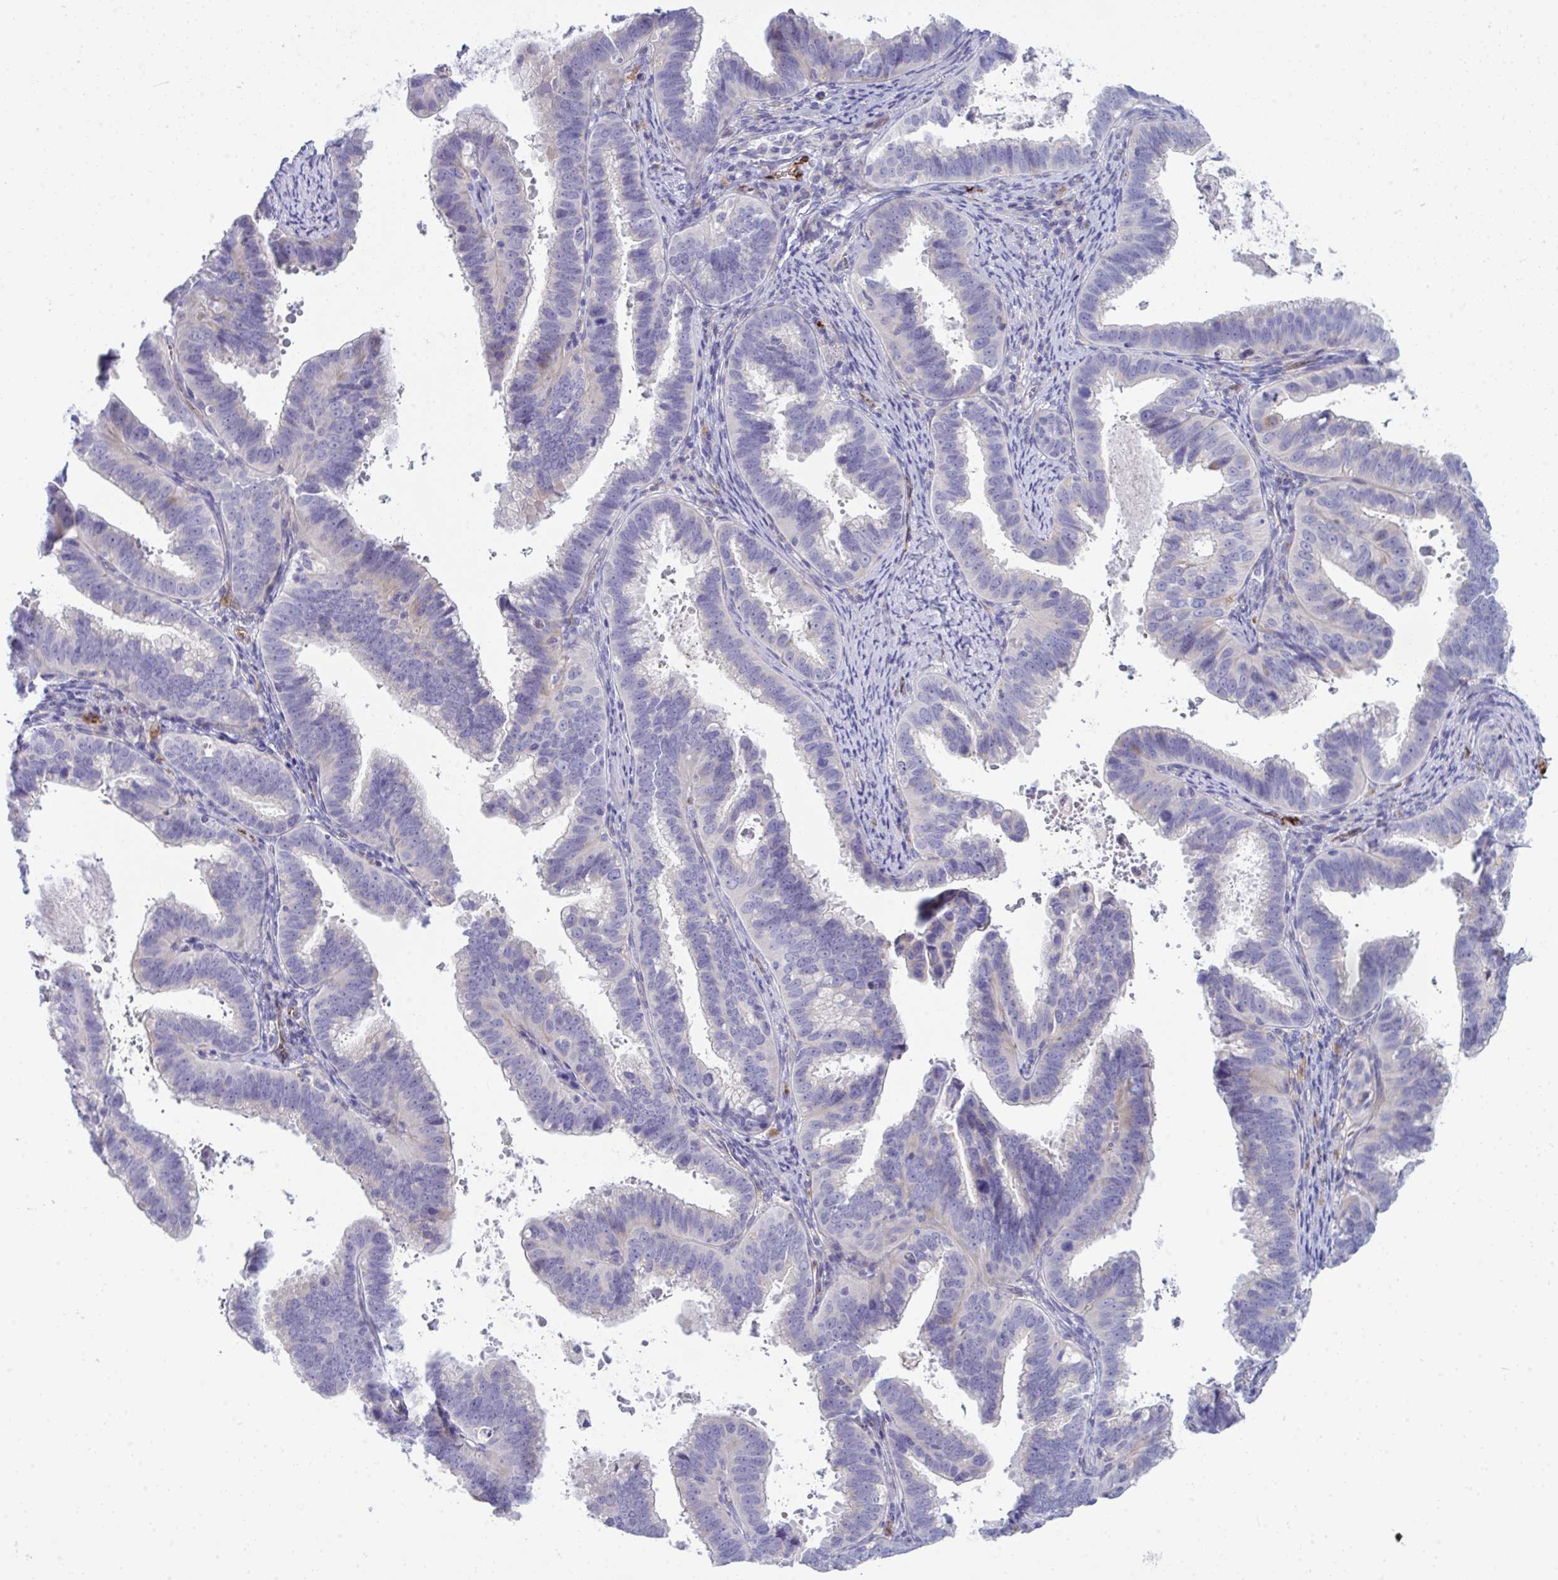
{"staining": {"intensity": "negative", "quantity": "none", "location": "none"}, "tissue": "cervical cancer", "cell_type": "Tumor cells", "image_type": "cancer", "snomed": [{"axis": "morphology", "description": "Adenocarcinoma, NOS"}, {"axis": "topography", "description": "Cervix"}], "caption": "High power microscopy image of an IHC image of cervical adenocarcinoma, revealing no significant expression in tumor cells. Nuclei are stained in blue.", "gene": "TOR1AIP2", "patient": {"sex": "female", "age": 61}}